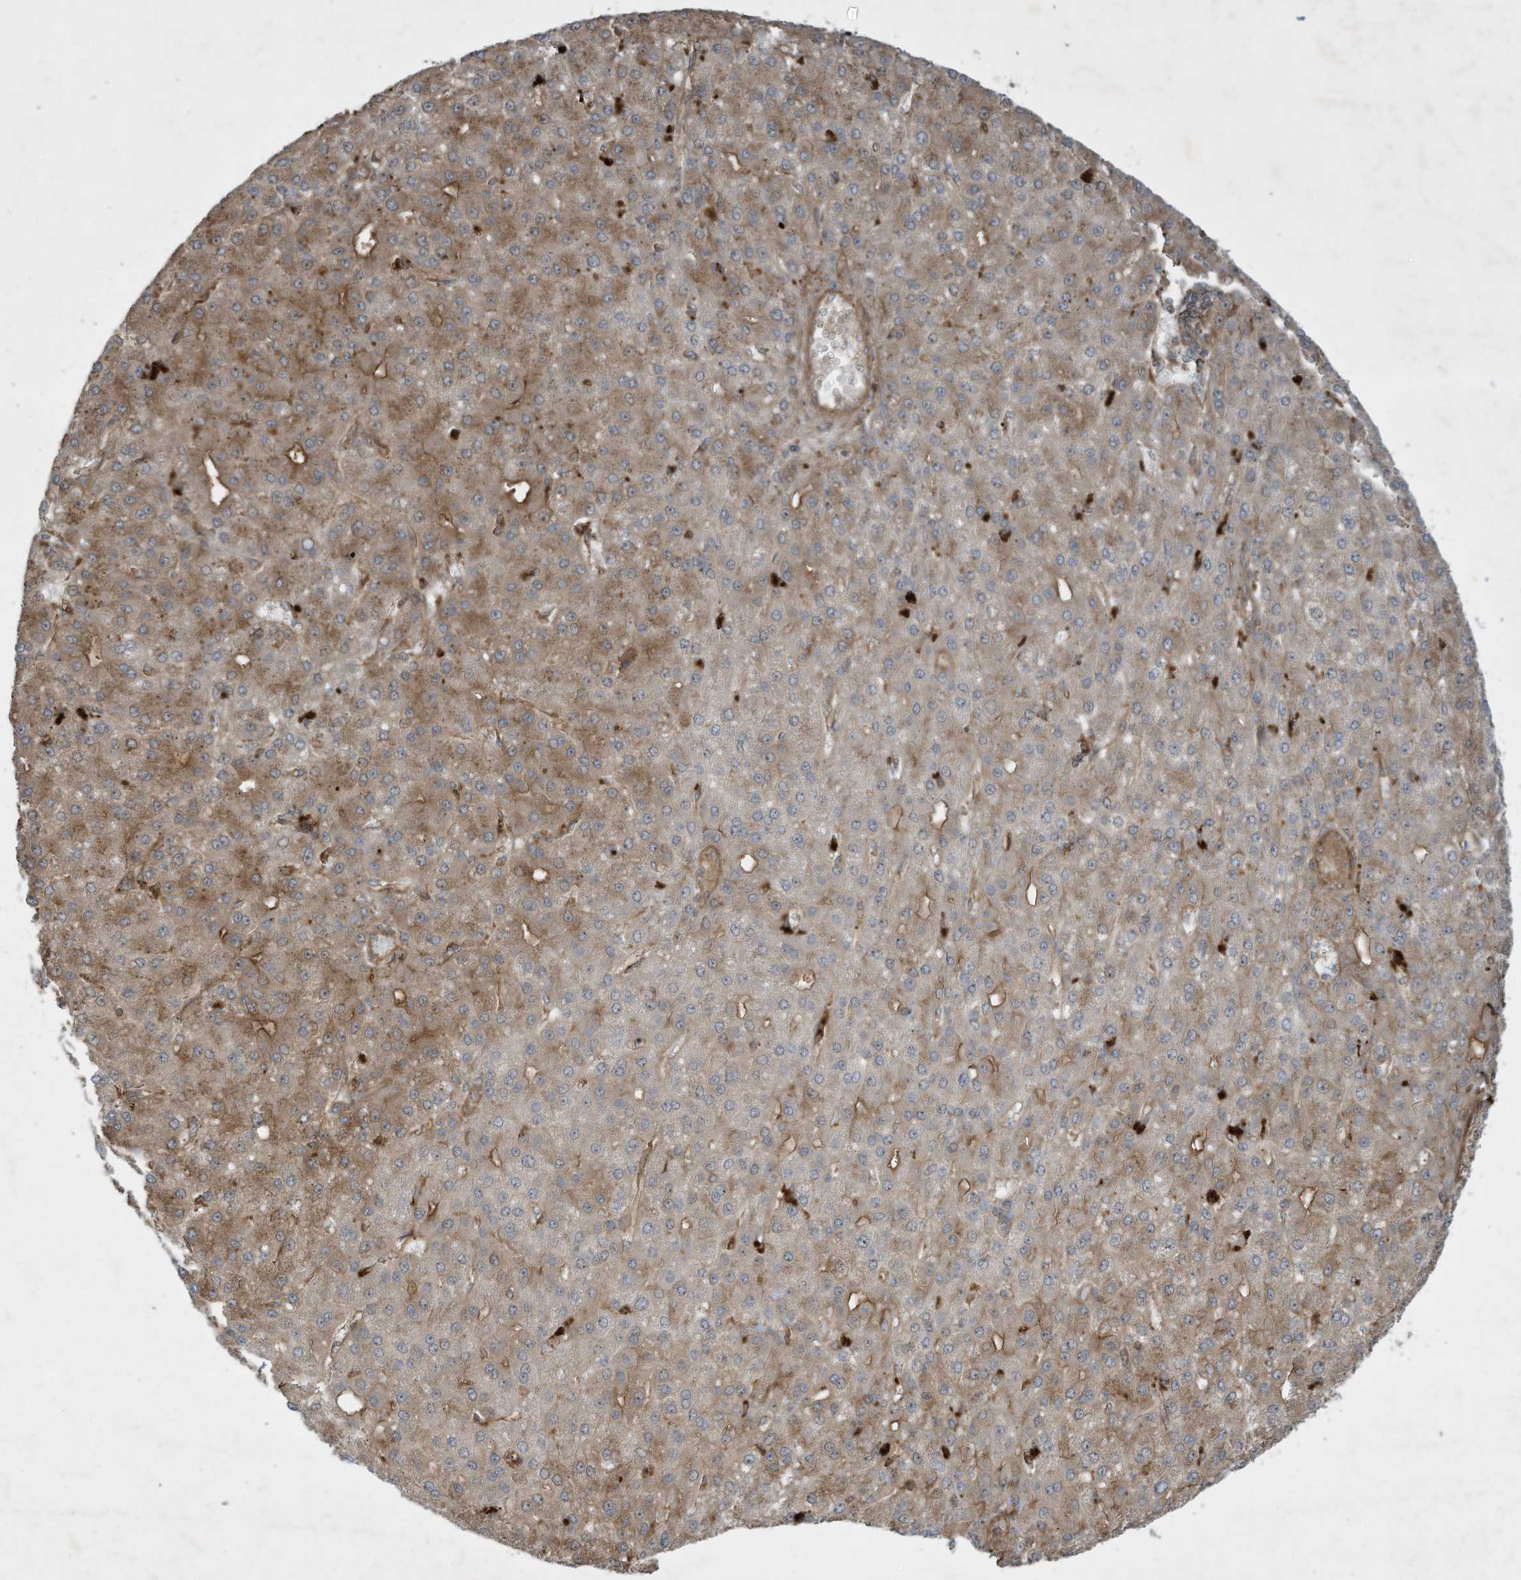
{"staining": {"intensity": "moderate", "quantity": "25%-75%", "location": "cytoplasmic/membranous"}, "tissue": "liver cancer", "cell_type": "Tumor cells", "image_type": "cancer", "snomed": [{"axis": "morphology", "description": "Carcinoma, Hepatocellular, NOS"}, {"axis": "topography", "description": "Liver"}], "caption": "A micrograph of hepatocellular carcinoma (liver) stained for a protein displays moderate cytoplasmic/membranous brown staining in tumor cells.", "gene": "DDIT4", "patient": {"sex": "male", "age": 67}}